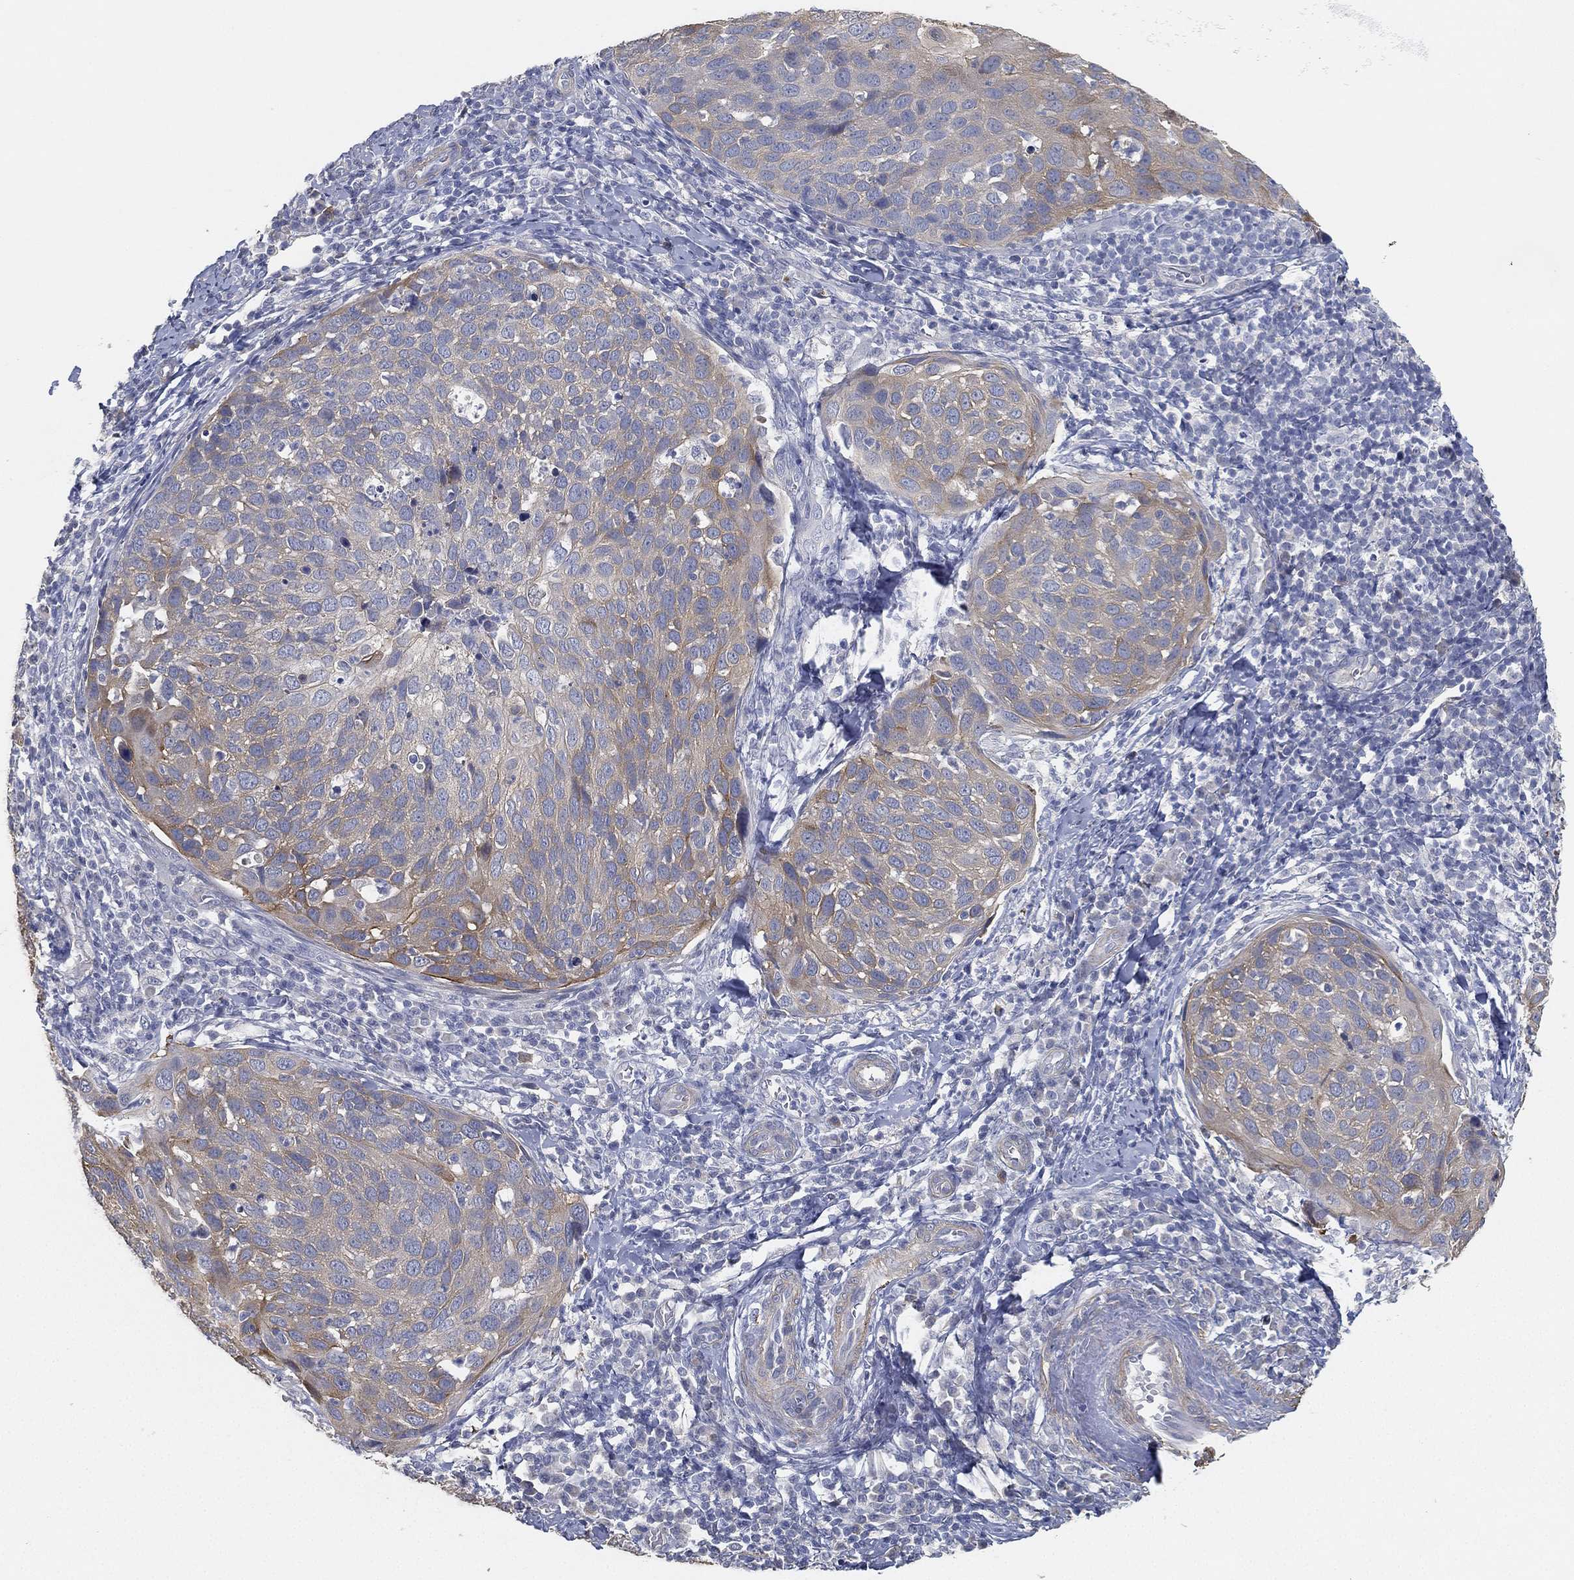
{"staining": {"intensity": "moderate", "quantity": "<25%", "location": "cytoplasmic/membranous"}, "tissue": "cervical cancer", "cell_type": "Tumor cells", "image_type": "cancer", "snomed": [{"axis": "morphology", "description": "Squamous cell carcinoma, NOS"}, {"axis": "topography", "description": "Cervix"}], "caption": "IHC of cervical cancer demonstrates low levels of moderate cytoplasmic/membranous positivity in about <25% of tumor cells.", "gene": "GPR61", "patient": {"sex": "female", "age": 54}}